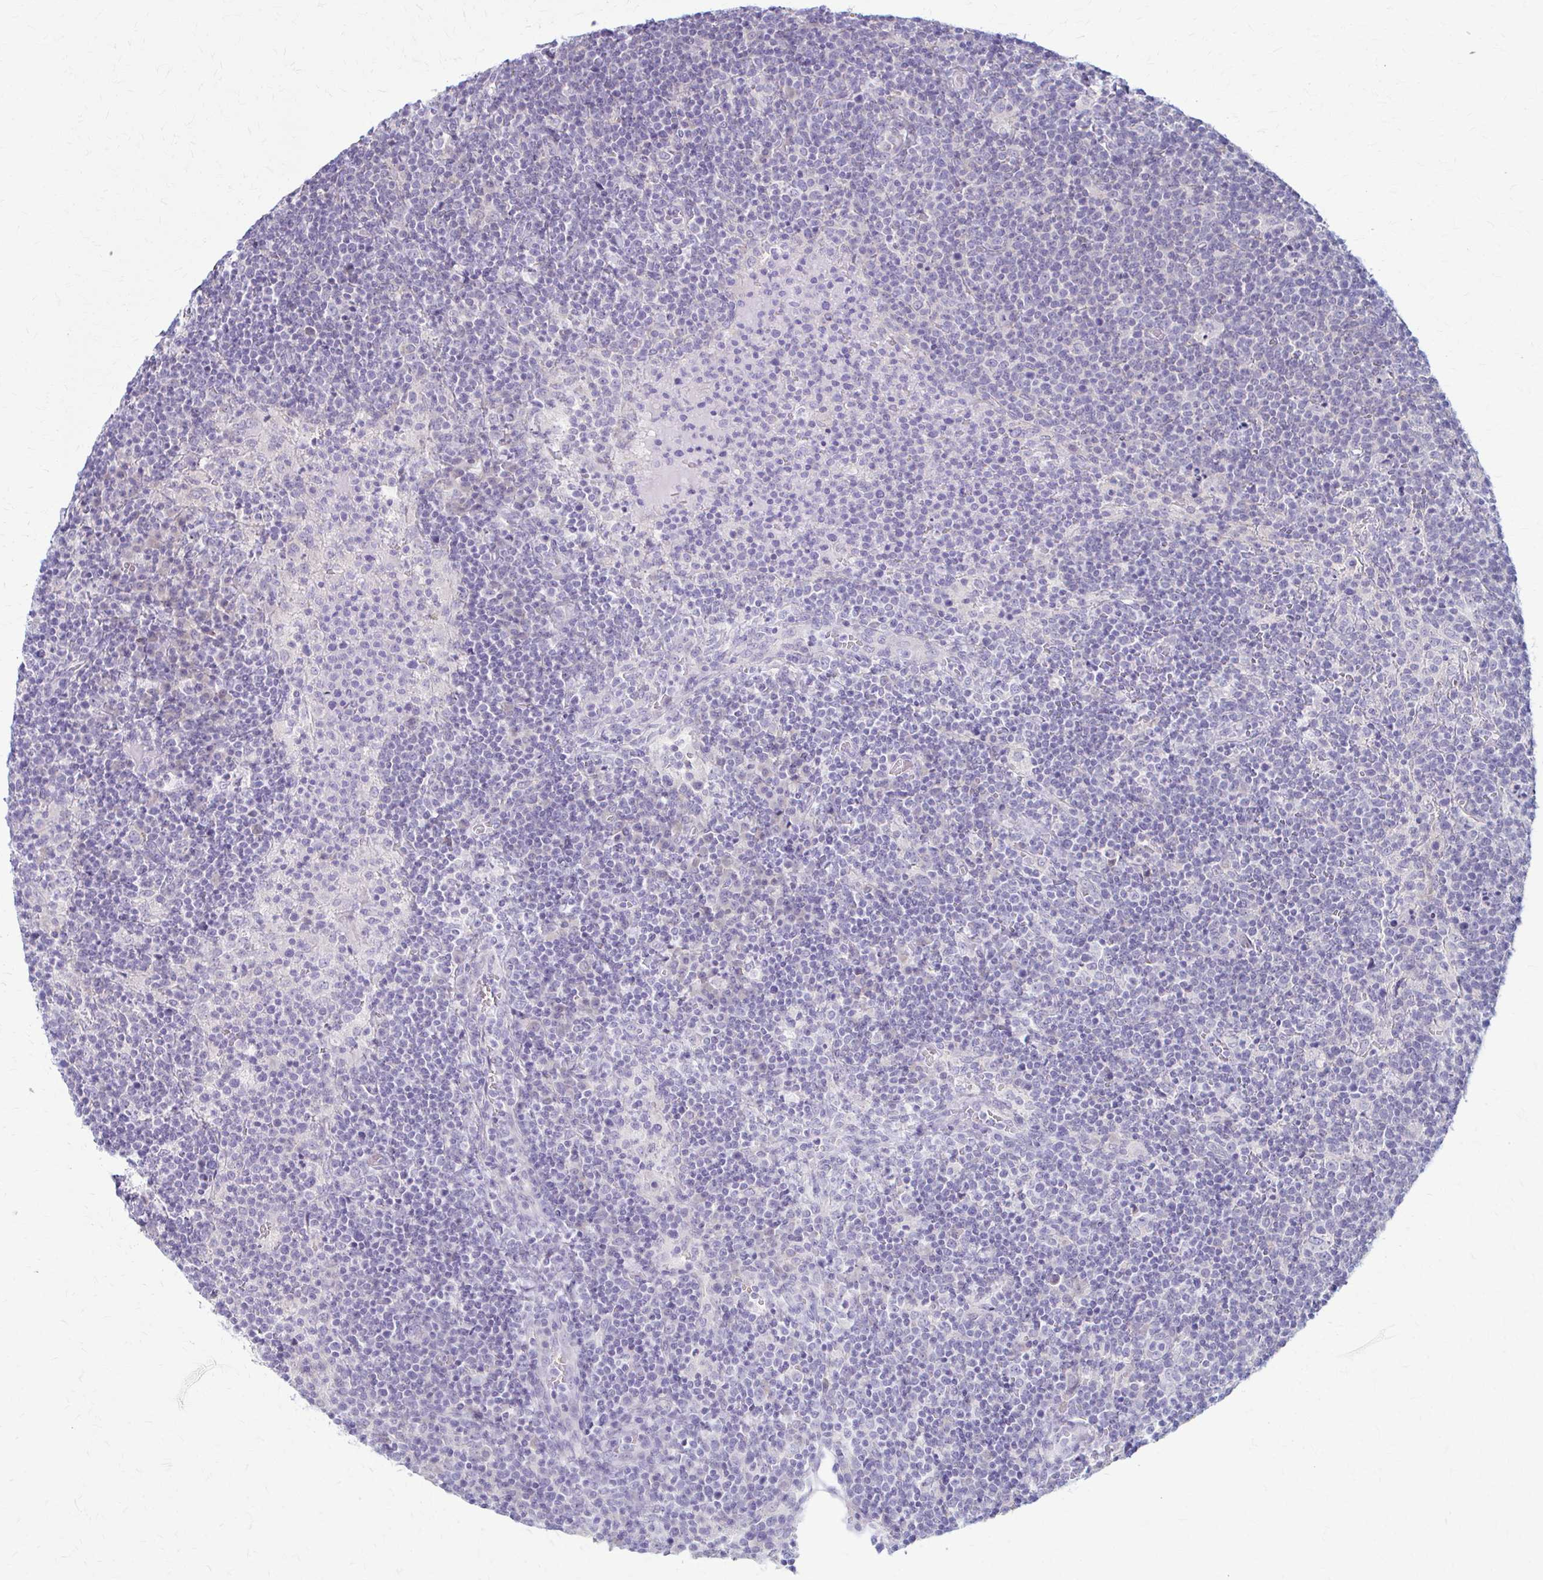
{"staining": {"intensity": "negative", "quantity": "none", "location": "none"}, "tissue": "lymphoma", "cell_type": "Tumor cells", "image_type": "cancer", "snomed": [{"axis": "morphology", "description": "Malignant lymphoma, non-Hodgkin's type, High grade"}, {"axis": "topography", "description": "Lymph node"}], "caption": "A histopathology image of high-grade malignant lymphoma, non-Hodgkin's type stained for a protein reveals no brown staining in tumor cells.", "gene": "PRKRA", "patient": {"sex": "male", "age": 61}}